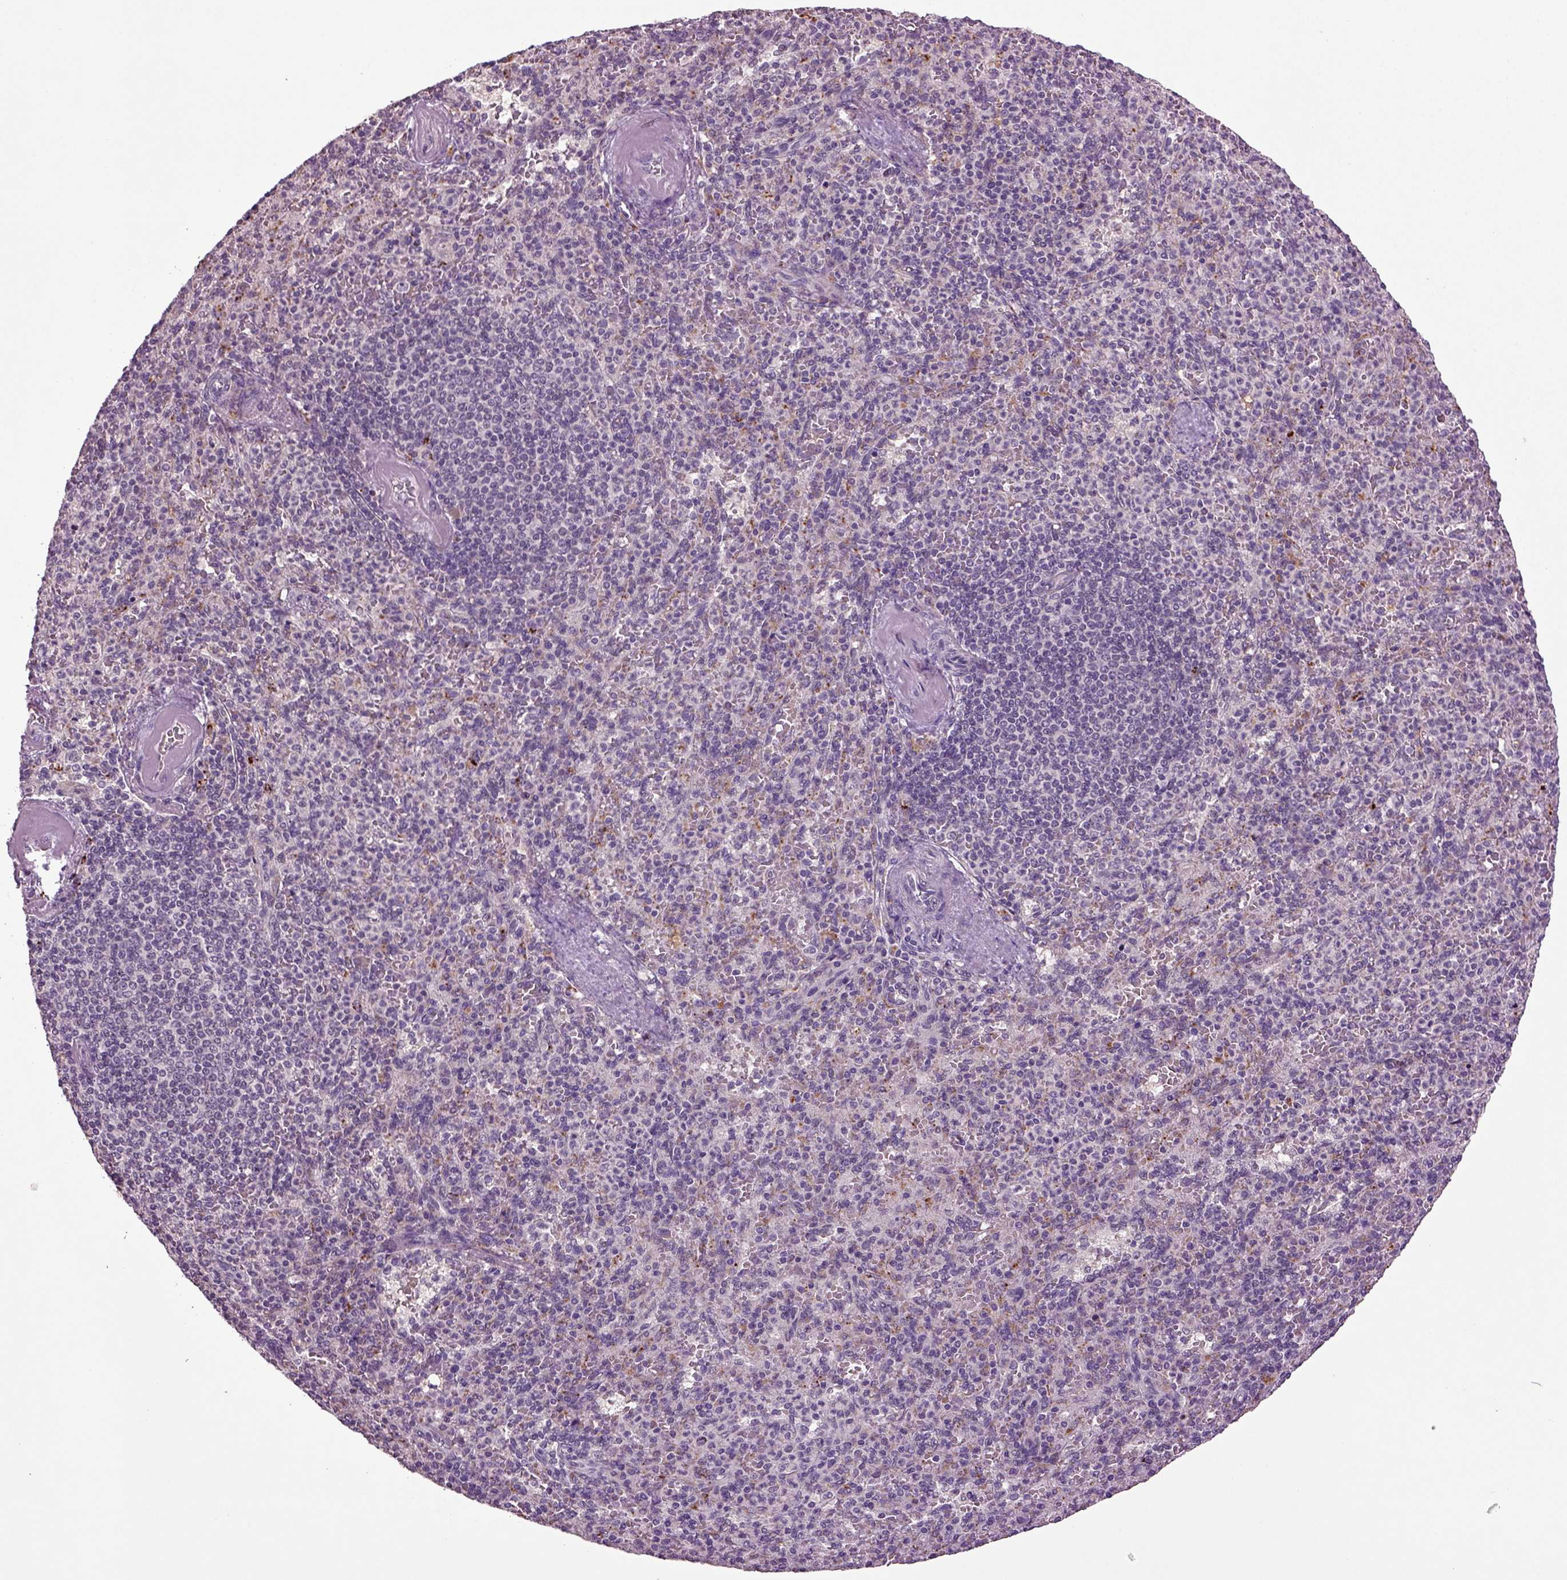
{"staining": {"intensity": "negative", "quantity": "none", "location": "none"}, "tissue": "spleen", "cell_type": "Cells in red pulp", "image_type": "normal", "snomed": [{"axis": "morphology", "description": "Normal tissue, NOS"}, {"axis": "topography", "description": "Spleen"}], "caption": "Immunohistochemistry histopathology image of unremarkable human spleen stained for a protein (brown), which reveals no expression in cells in red pulp.", "gene": "SLC17A6", "patient": {"sex": "female", "age": 74}}